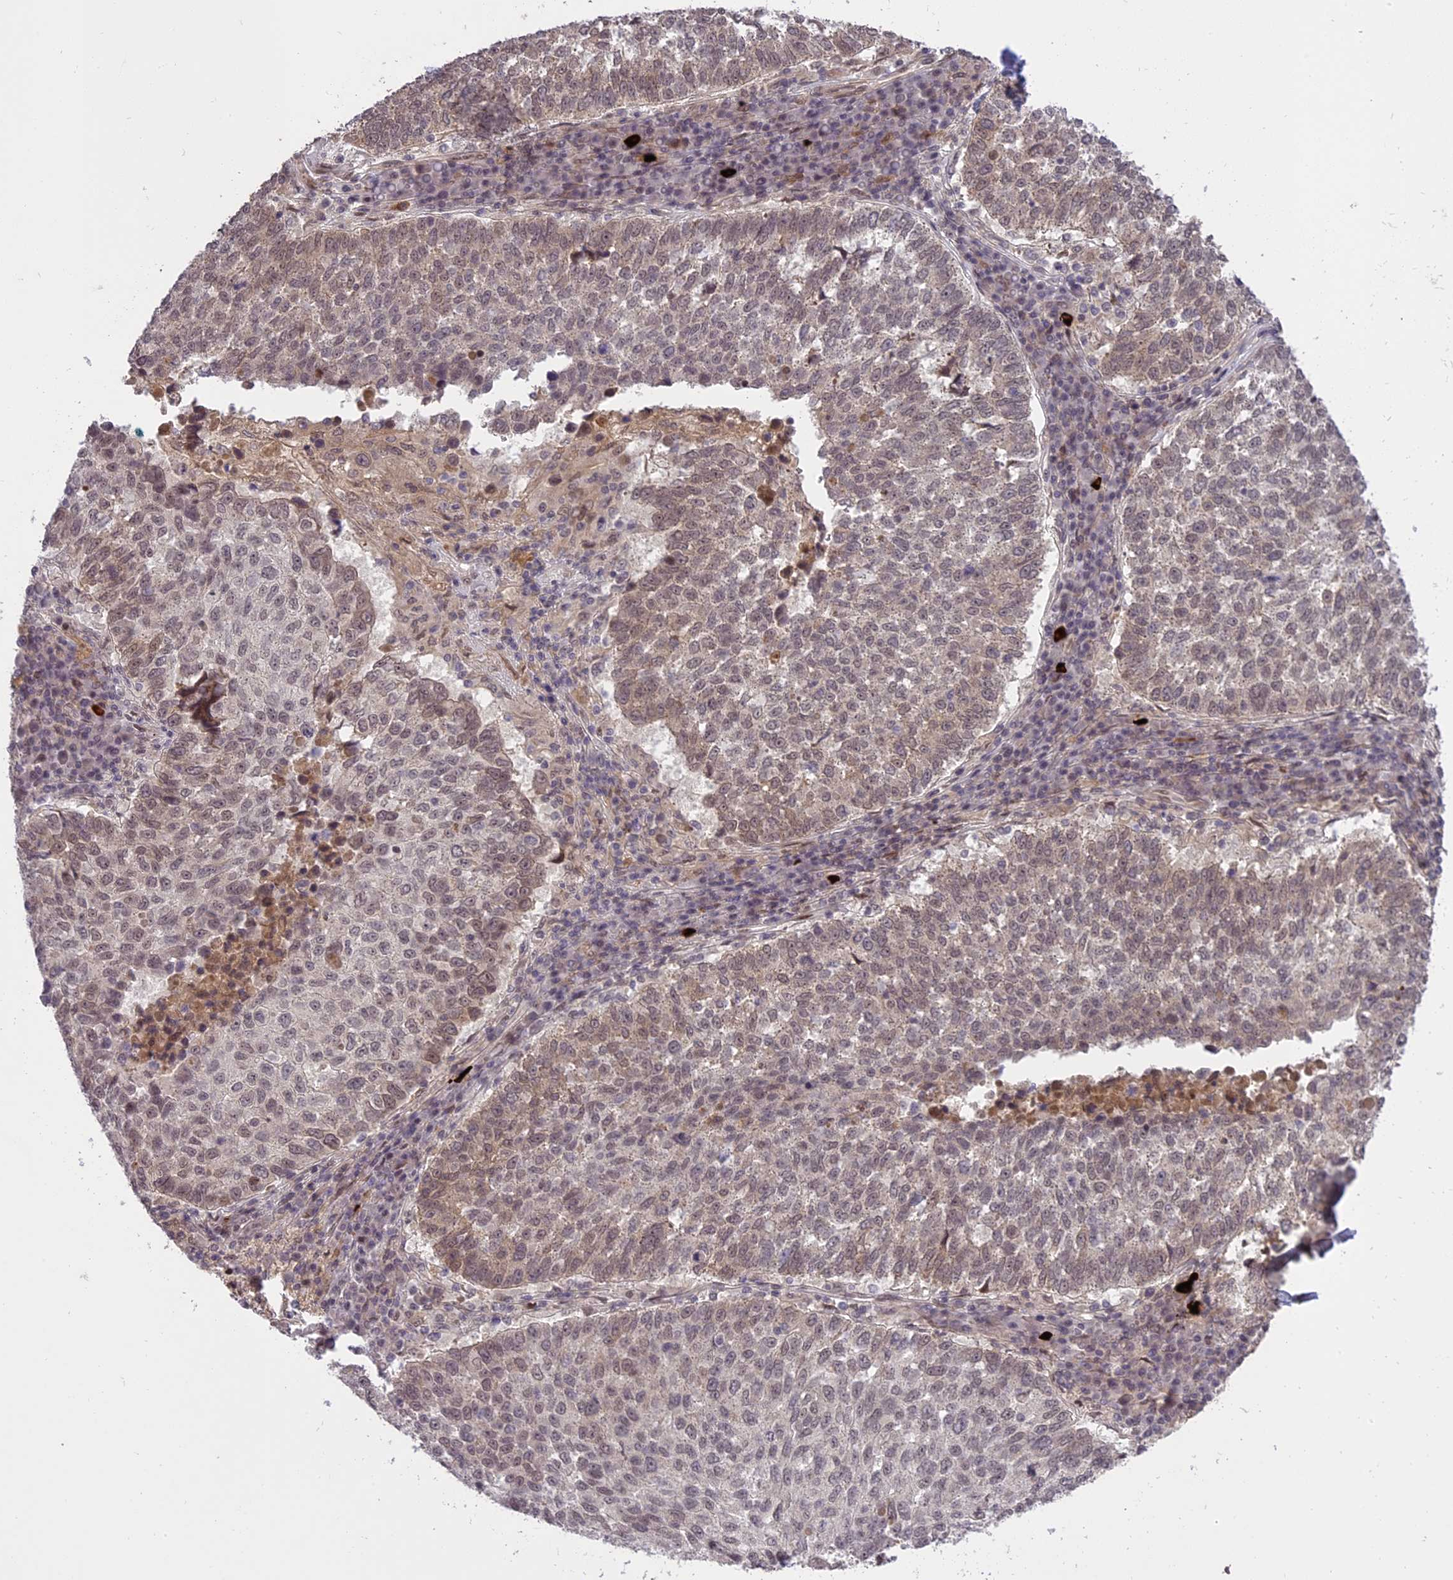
{"staining": {"intensity": "weak", "quantity": "25%-75%", "location": "cytoplasmic/membranous,nuclear"}, "tissue": "lung cancer", "cell_type": "Tumor cells", "image_type": "cancer", "snomed": [{"axis": "morphology", "description": "Squamous cell carcinoma, NOS"}, {"axis": "topography", "description": "Lung"}], "caption": "DAB immunohistochemical staining of human lung squamous cell carcinoma reveals weak cytoplasmic/membranous and nuclear protein expression in approximately 25%-75% of tumor cells. (IHC, brightfield microscopy, high magnification).", "gene": "PRELID2", "patient": {"sex": "male", "age": 73}}